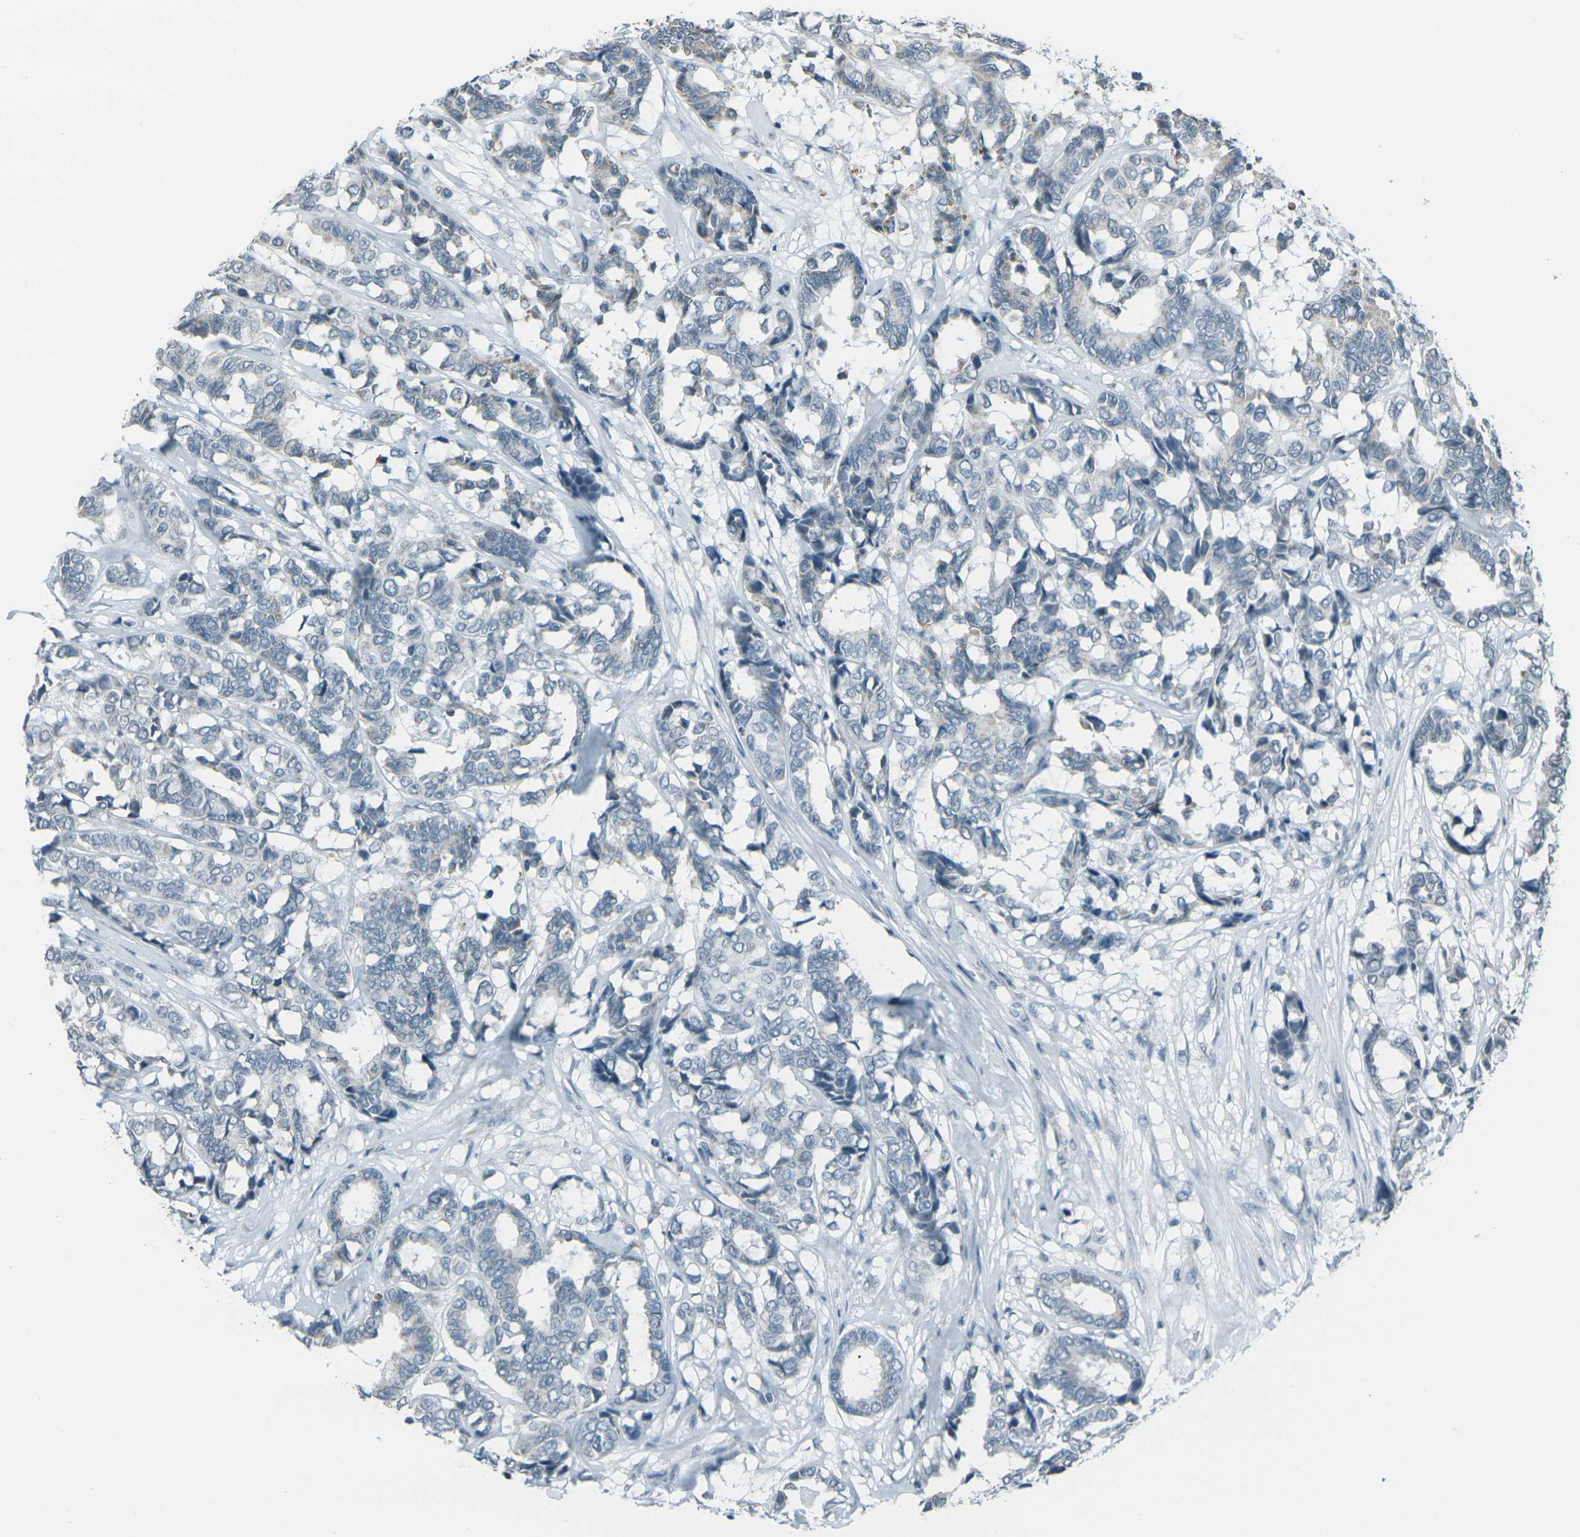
{"staining": {"intensity": "negative", "quantity": "none", "location": "none"}, "tissue": "breast cancer", "cell_type": "Tumor cells", "image_type": "cancer", "snomed": [{"axis": "morphology", "description": "Duct carcinoma"}, {"axis": "topography", "description": "Breast"}], "caption": "Breast cancer (invasive ductal carcinoma) stained for a protein using immunohistochemistry (IHC) demonstrates no positivity tumor cells.", "gene": "H2BC1", "patient": {"sex": "female", "age": 87}}